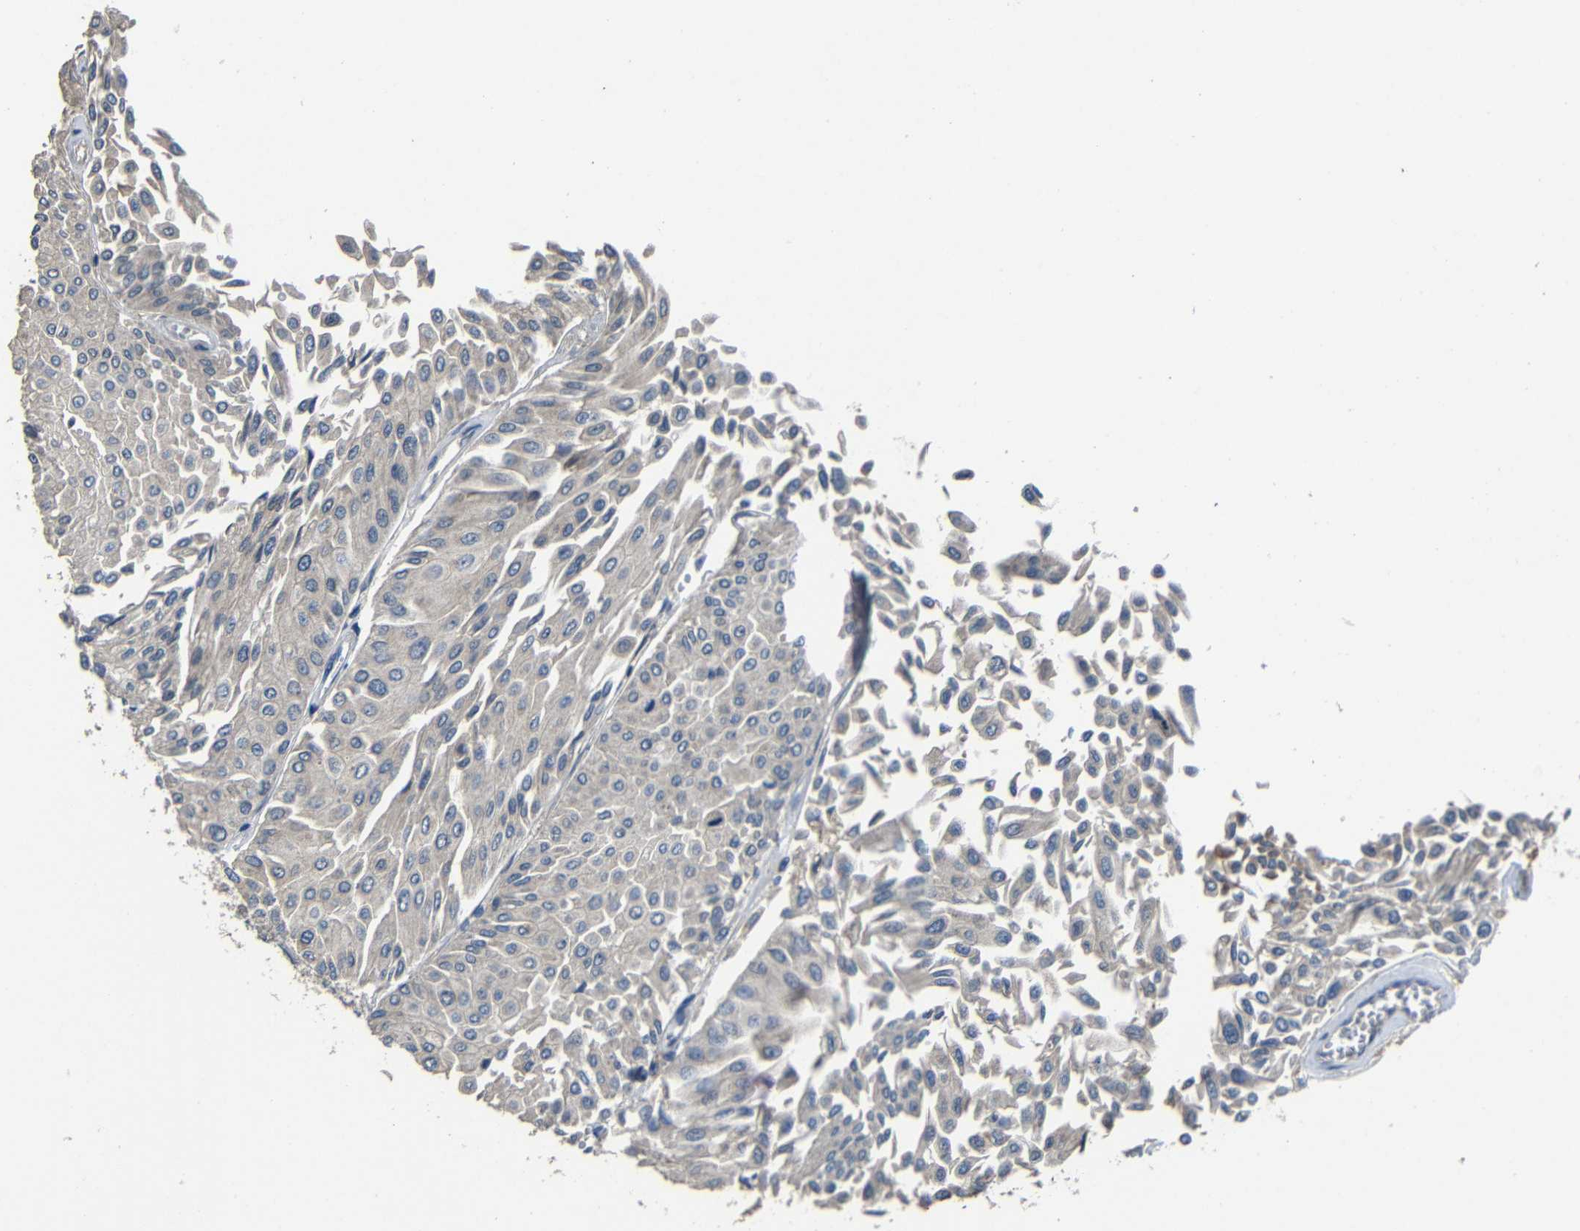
{"staining": {"intensity": "weak", "quantity": "<25%", "location": "cytoplasmic/membranous"}, "tissue": "urothelial cancer", "cell_type": "Tumor cells", "image_type": "cancer", "snomed": [{"axis": "morphology", "description": "Urothelial carcinoma, Low grade"}, {"axis": "topography", "description": "Urinary bladder"}], "caption": "An image of urothelial cancer stained for a protein exhibits no brown staining in tumor cells.", "gene": "C6orf89", "patient": {"sex": "male", "age": 67}}